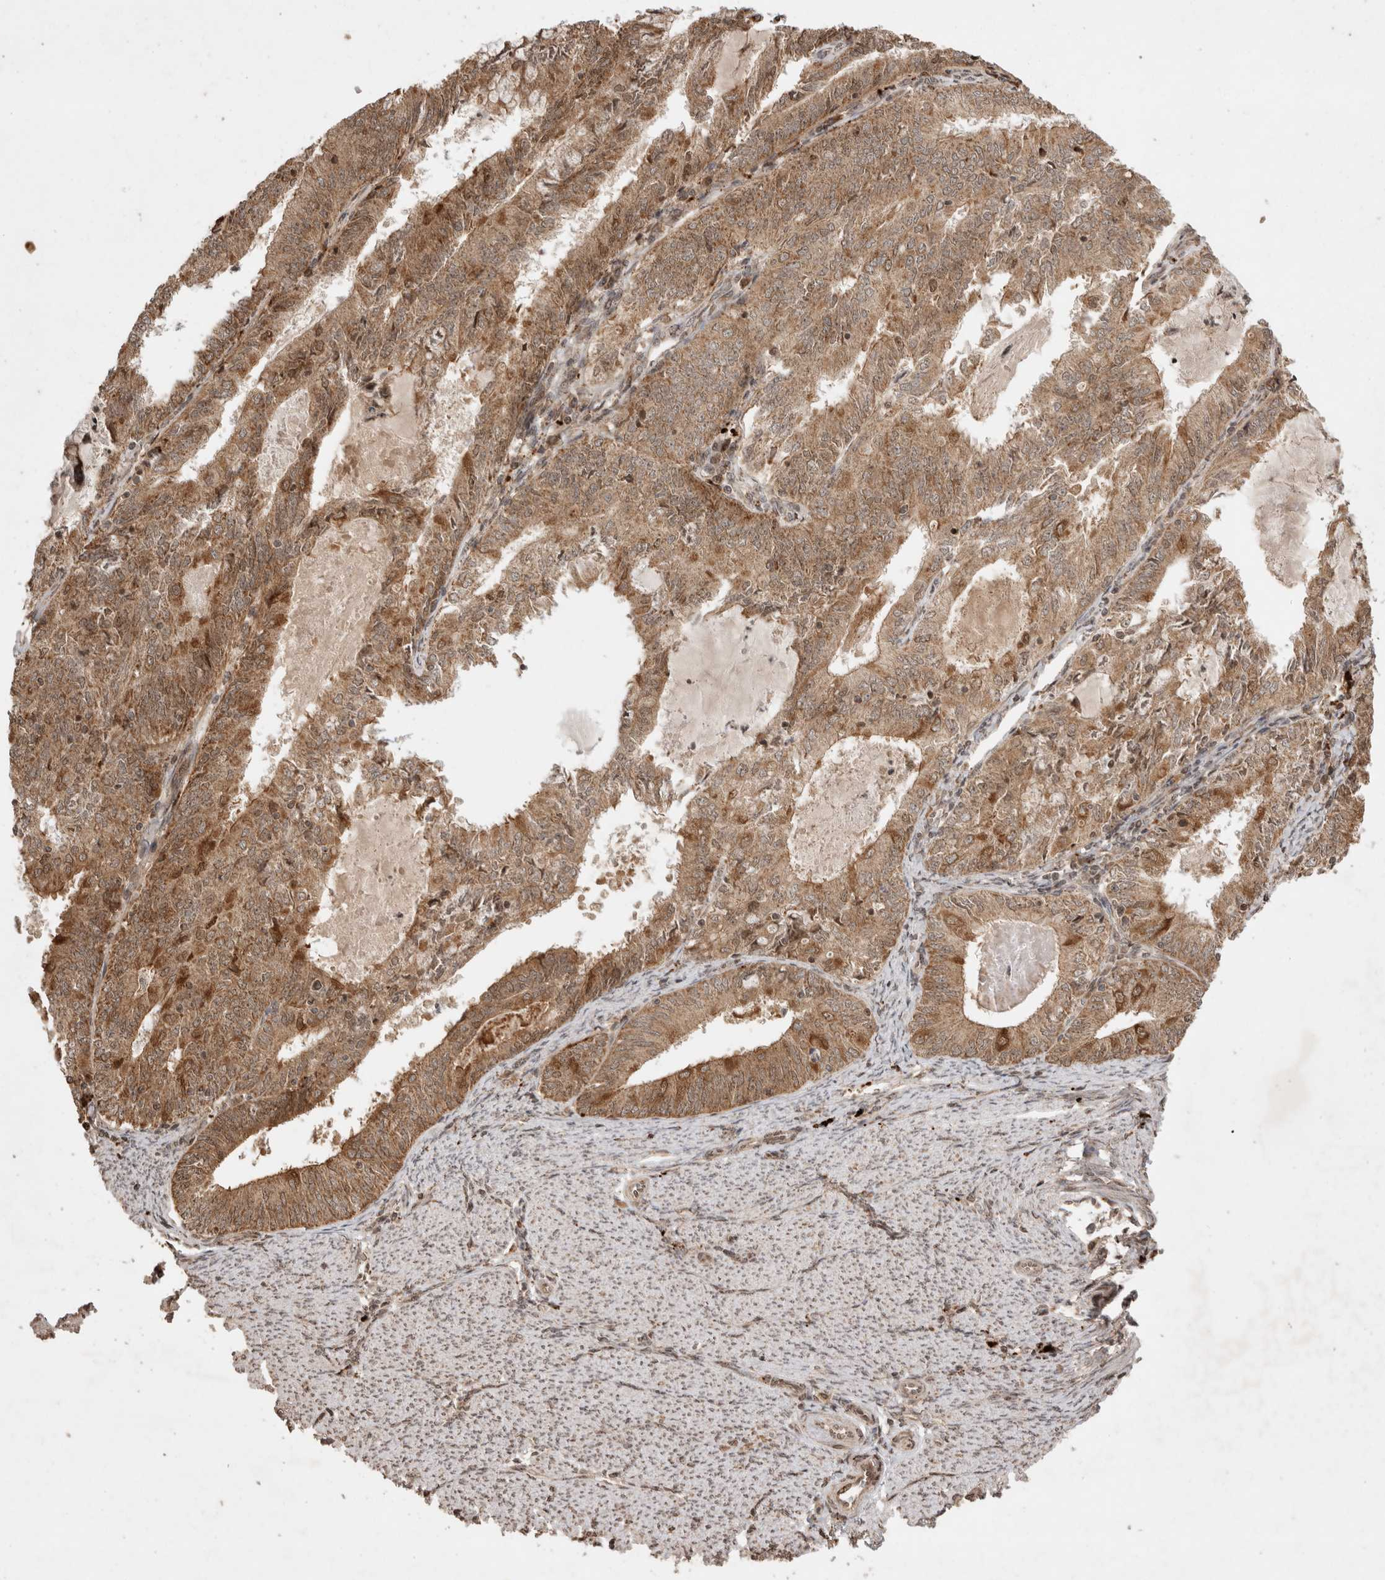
{"staining": {"intensity": "moderate", "quantity": ">75%", "location": "cytoplasmic/membranous"}, "tissue": "endometrial cancer", "cell_type": "Tumor cells", "image_type": "cancer", "snomed": [{"axis": "morphology", "description": "Adenocarcinoma, NOS"}, {"axis": "topography", "description": "Endometrium"}], "caption": "The photomicrograph reveals a brown stain indicating the presence of a protein in the cytoplasmic/membranous of tumor cells in adenocarcinoma (endometrial).", "gene": "FAM221A", "patient": {"sex": "female", "age": 57}}